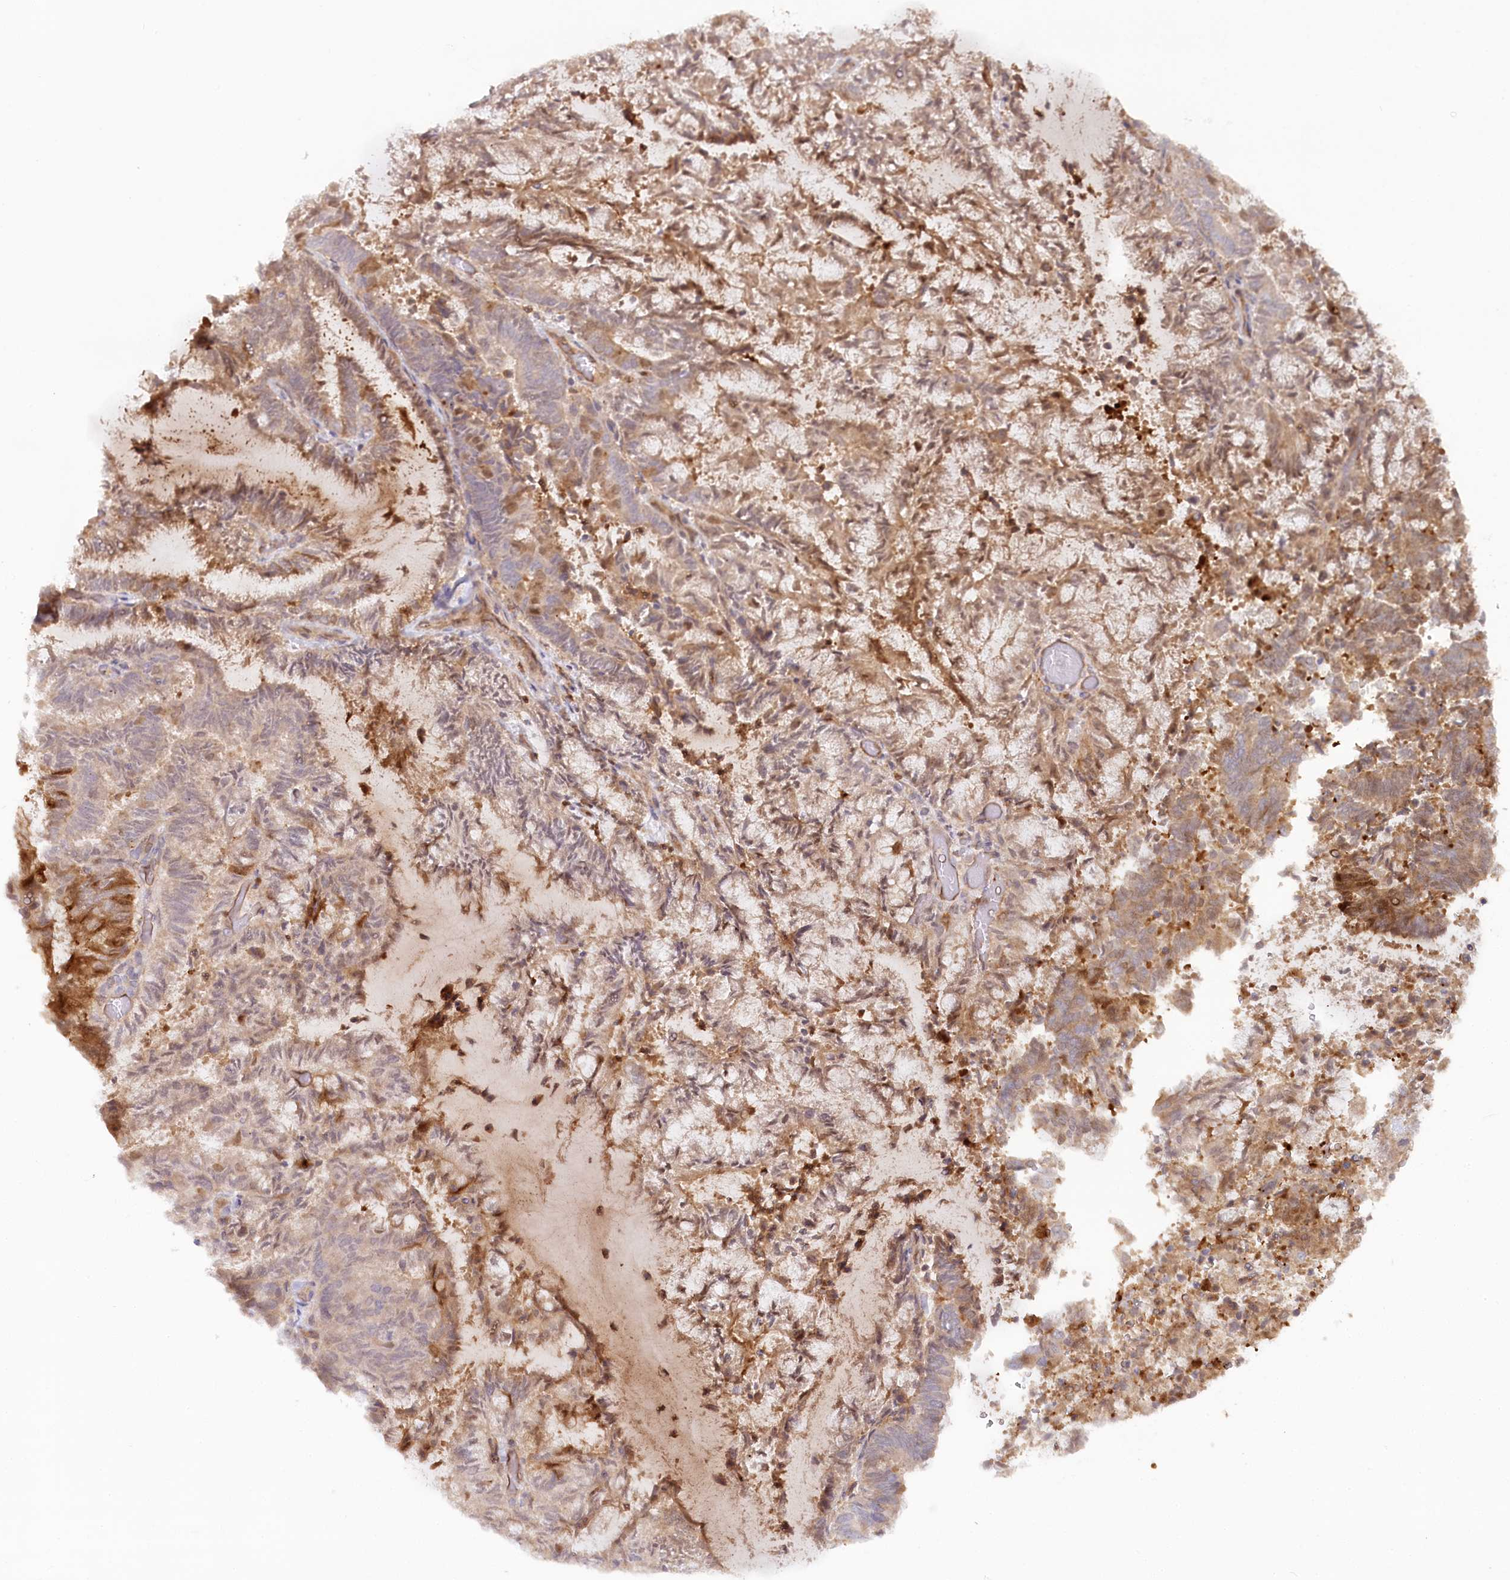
{"staining": {"intensity": "moderate", "quantity": "25%-75%", "location": "cytoplasmic/membranous"}, "tissue": "endometrial cancer", "cell_type": "Tumor cells", "image_type": "cancer", "snomed": [{"axis": "morphology", "description": "Adenocarcinoma, NOS"}, {"axis": "topography", "description": "Endometrium"}], "caption": "Approximately 25%-75% of tumor cells in adenocarcinoma (endometrial) show moderate cytoplasmic/membranous protein expression as visualized by brown immunohistochemical staining.", "gene": "GBE1", "patient": {"sex": "female", "age": 80}}